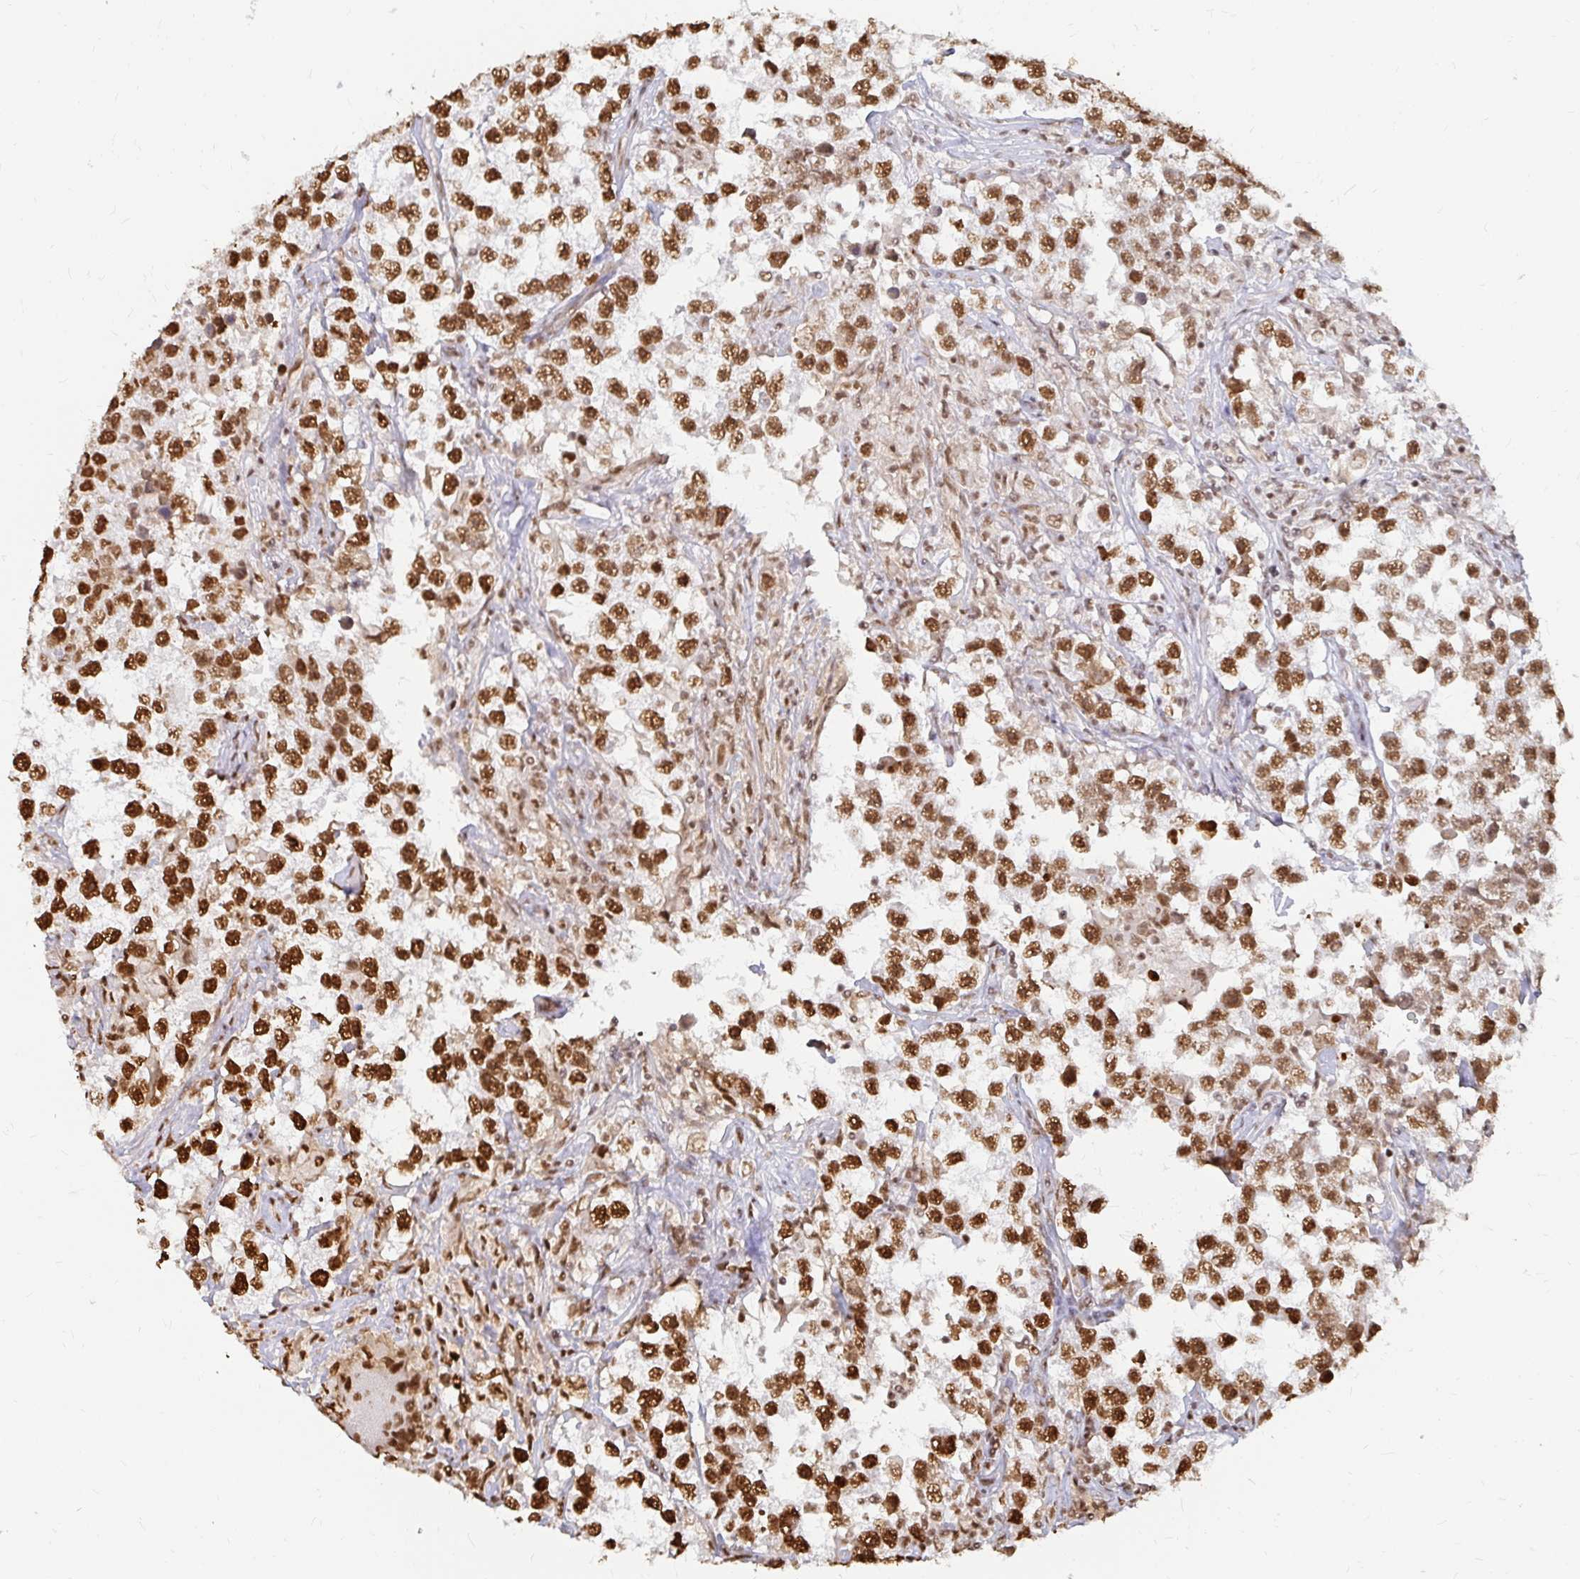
{"staining": {"intensity": "strong", "quantity": ">75%", "location": "nuclear"}, "tissue": "testis cancer", "cell_type": "Tumor cells", "image_type": "cancer", "snomed": [{"axis": "morphology", "description": "Seminoma, NOS"}, {"axis": "topography", "description": "Testis"}], "caption": "An image showing strong nuclear expression in approximately >75% of tumor cells in testis cancer, as visualized by brown immunohistochemical staining.", "gene": "HNRNPU", "patient": {"sex": "male", "age": 46}}